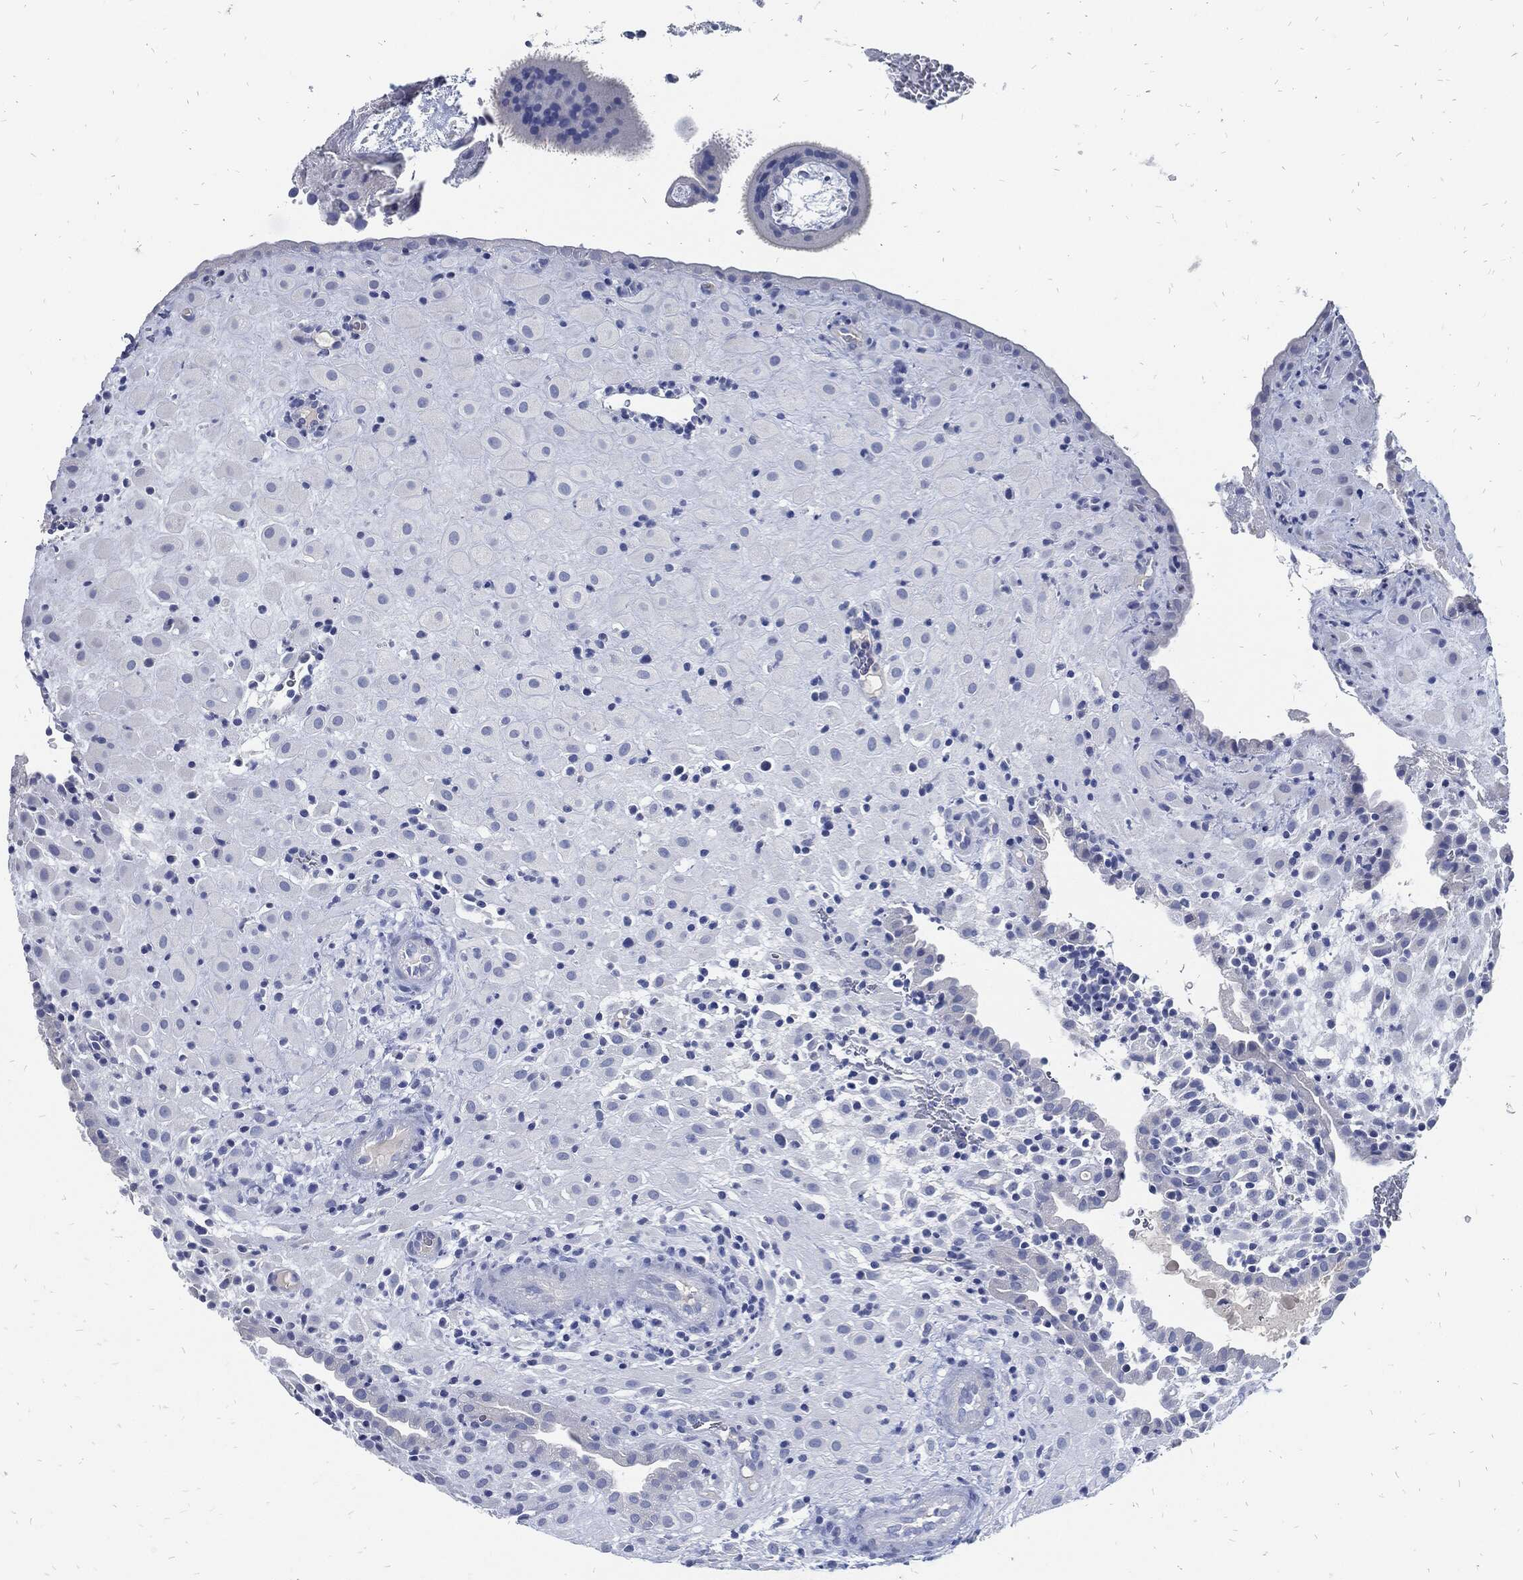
{"staining": {"intensity": "negative", "quantity": "none", "location": "none"}, "tissue": "placenta", "cell_type": "Decidual cells", "image_type": "normal", "snomed": [{"axis": "morphology", "description": "Normal tissue, NOS"}, {"axis": "topography", "description": "Placenta"}], "caption": "This is a histopathology image of immunohistochemistry (IHC) staining of benign placenta, which shows no positivity in decidual cells.", "gene": "FABP4", "patient": {"sex": "female", "age": 19}}